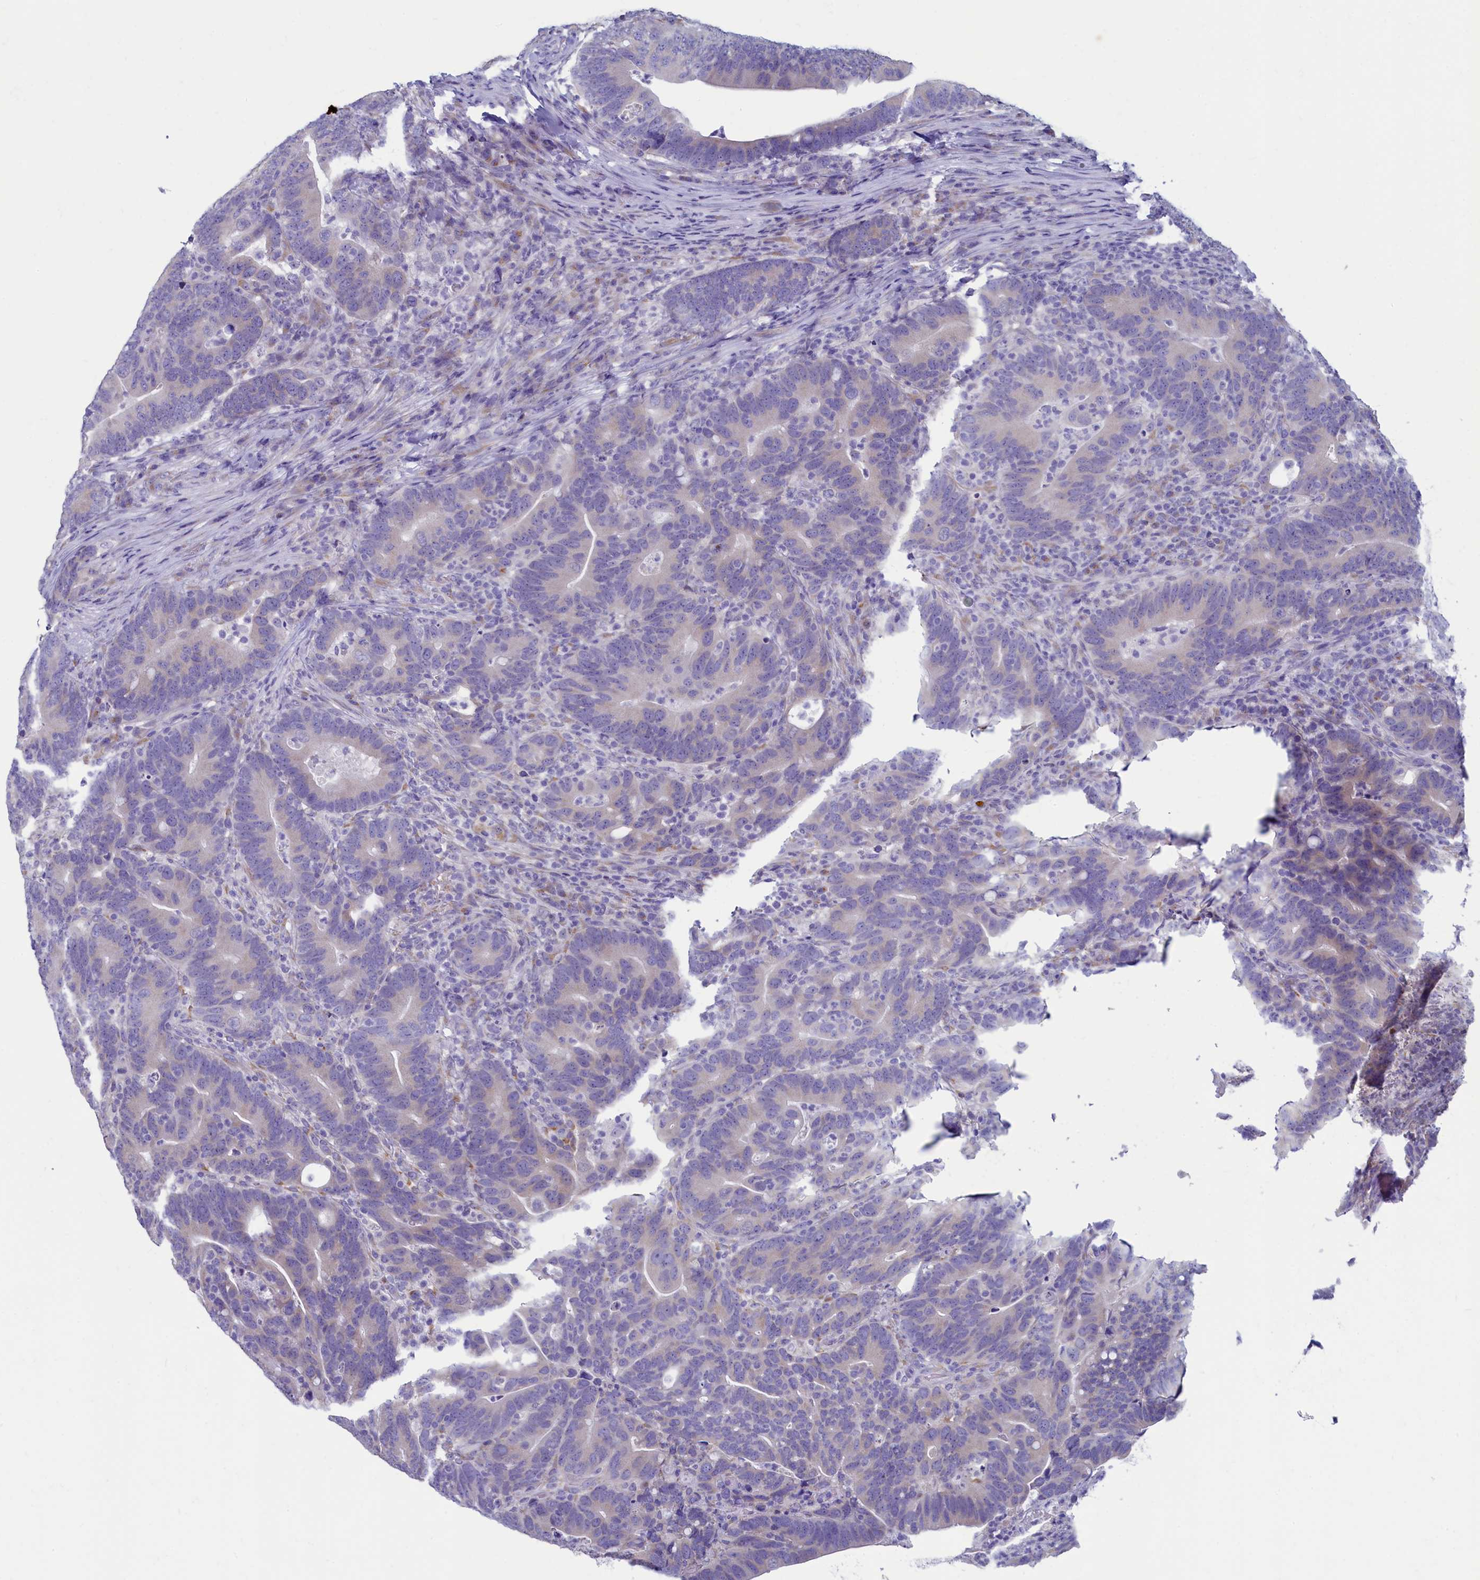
{"staining": {"intensity": "negative", "quantity": "none", "location": "none"}, "tissue": "colorectal cancer", "cell_type": "Tumor cells", "image_type": "cancer", "snomed": [{"axis": "morphology", "description": "Adenocarcinoma, NOS"}, {"axis": "topography", "description": "Colon"}], "caption": "This is an immunohistochemistry micrograph of colorectal cancer. There is no positivity in tumor cells.", "gene": "SKA3", "patient": {"sex": "female", "age": 66}}